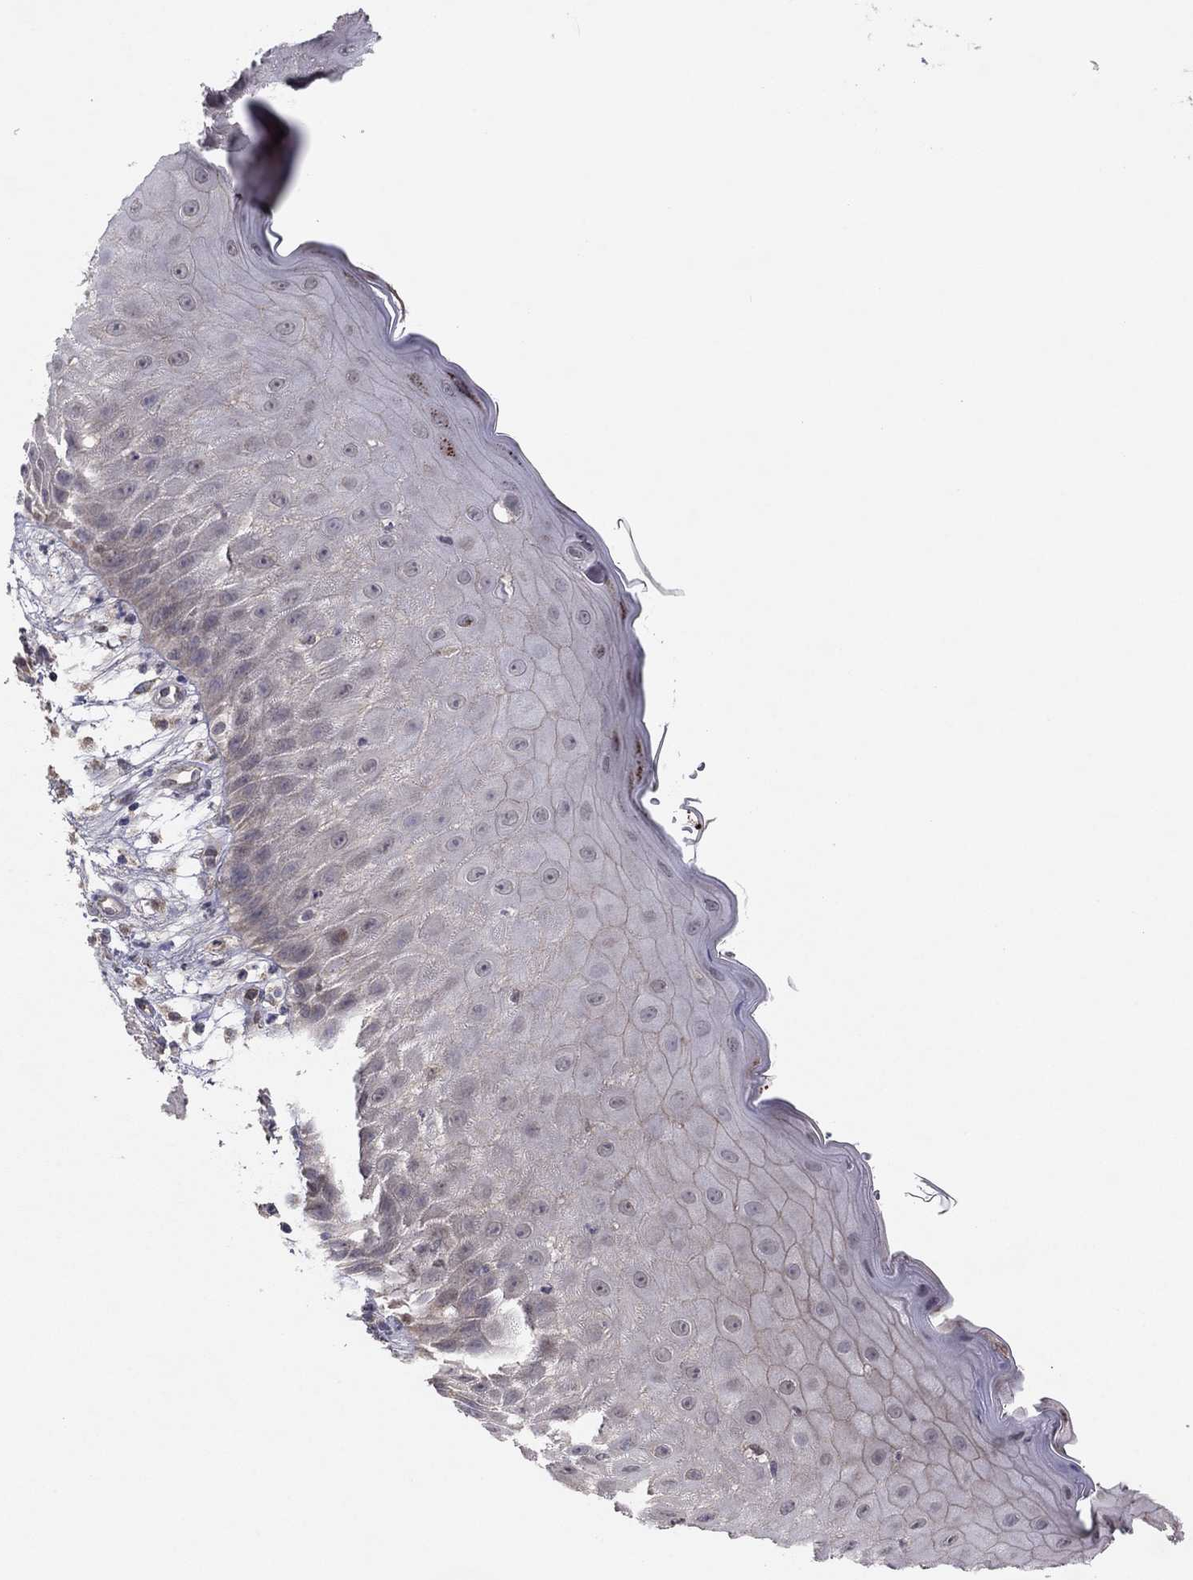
{"staining": {"intensity": "moderate", "quantity": "<25%", "location": "cytoplasmic/membranous"}, "tissue": "skin cancer", "cell_type": "Tumor cells", "image_type": "cancer", "snomed": [{"axis": "morphology", "description": "Normal tissue, NOS"}, {"axis": "morphology", "description": "Squamous cell carcinoma, NOS"}, {"axis": "topography", "description": "Skin"}], "caption": "This image exhibits immunohistochemistry staining of skin cancer, with low moderate cytoplasmic/membranous positivity in approximately <25% of tumor cells.", "gene": "CRACDL", "patient": {"sex": "male", "age": 79}}